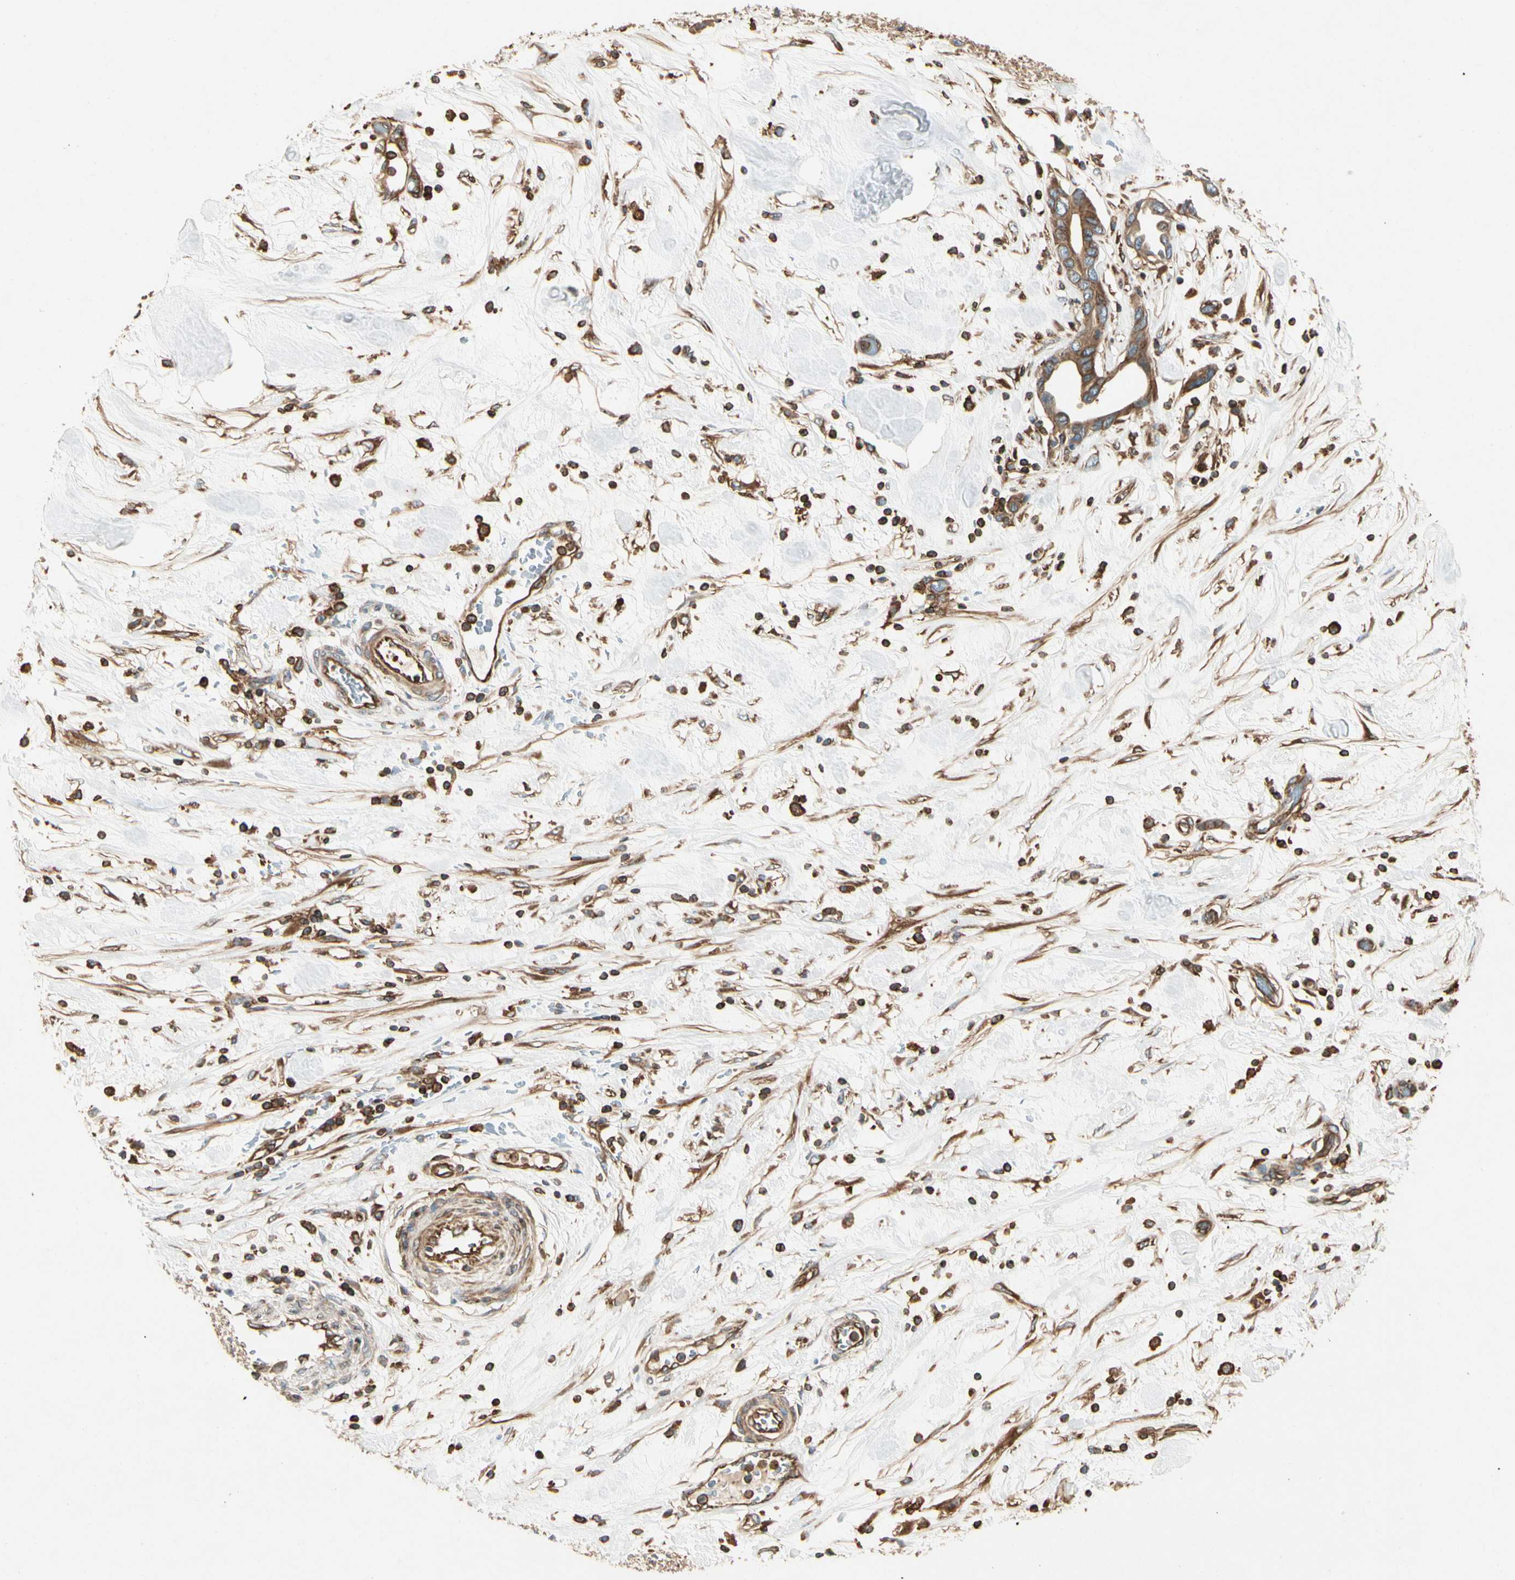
{"staining": {"intensity": "moderate", "quantity": ">75%", "location": "cytoplasmic/membranous"}, "tissue": "pancreatic cancer", "cell_type": "Tumor cells", "image_type": "cancer", "snomed": [{"axis": "morphology", "description": "Adenocarcinoma, NOS"}, {"axis": "topography", "description": "Pancreas"}], "caption": "This is an image of IHC staining of pancreatic cancer (adenocarcinoma), which shows moderate expression in the cytoplasmic/membranous of tumor cells.", "gene": "ARPC2", "patient": {"sex": "female", "age": 57}}